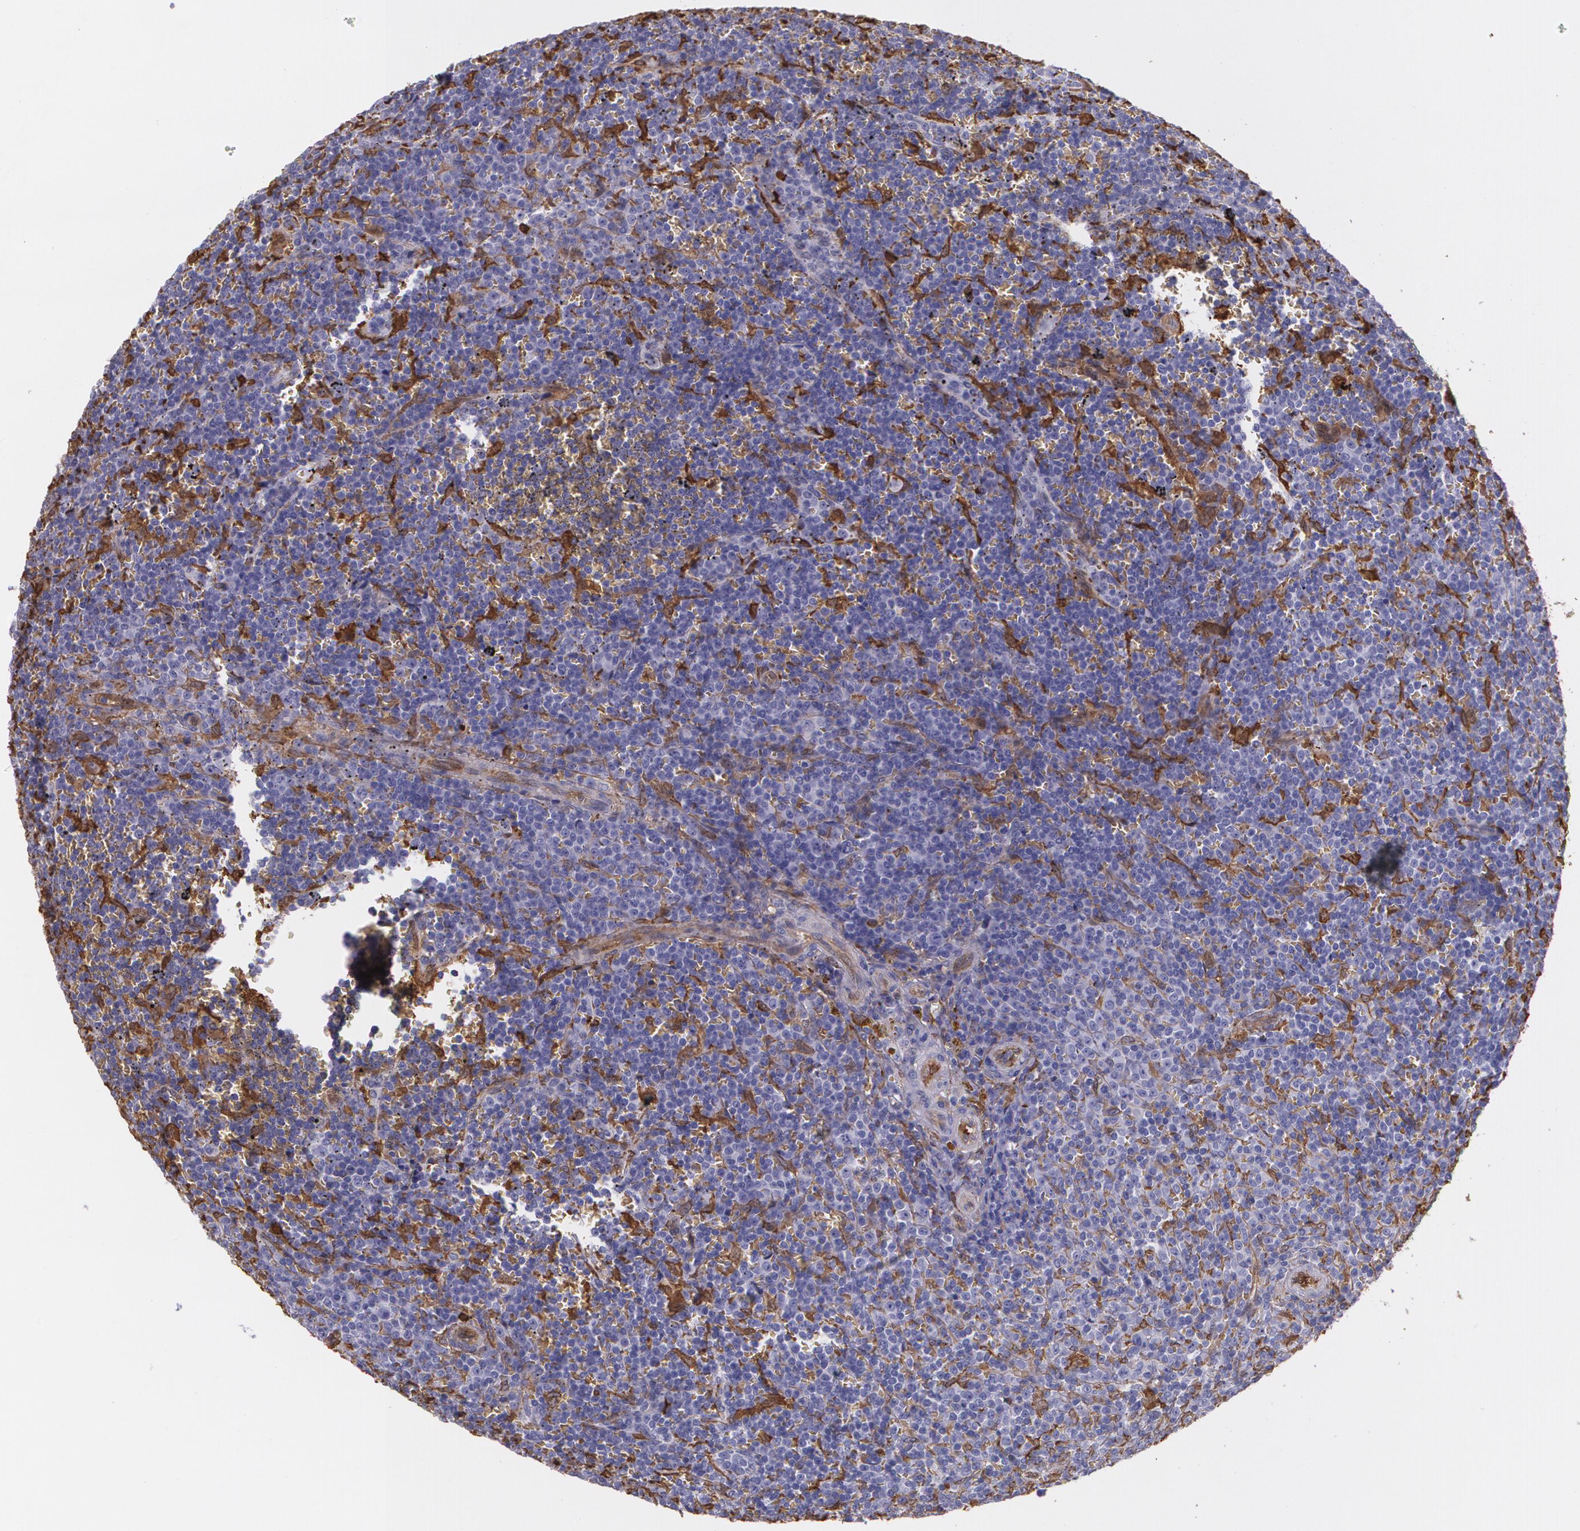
{"staining": {"intensity": "negative", "quantity": "none", "location": "none"}, "tissue": "lymphoma", "cell_type": "Tumor cells", "image_type": "cancer", "snomed": [{"axis": "morphology", "description": "Malignant lymphoma, non-Hodgkin's type, Low grade"}, {"axis": "topography", "description": "Spleen"}], "caption": "Immunohistochemistry (IHC) of human low-grade malignant lymphoma, non-Hodgkin's type demonstrates no staining in tumor cells.", "gene": "MMP2", "patient": {"sex": "male", "age": 80}}